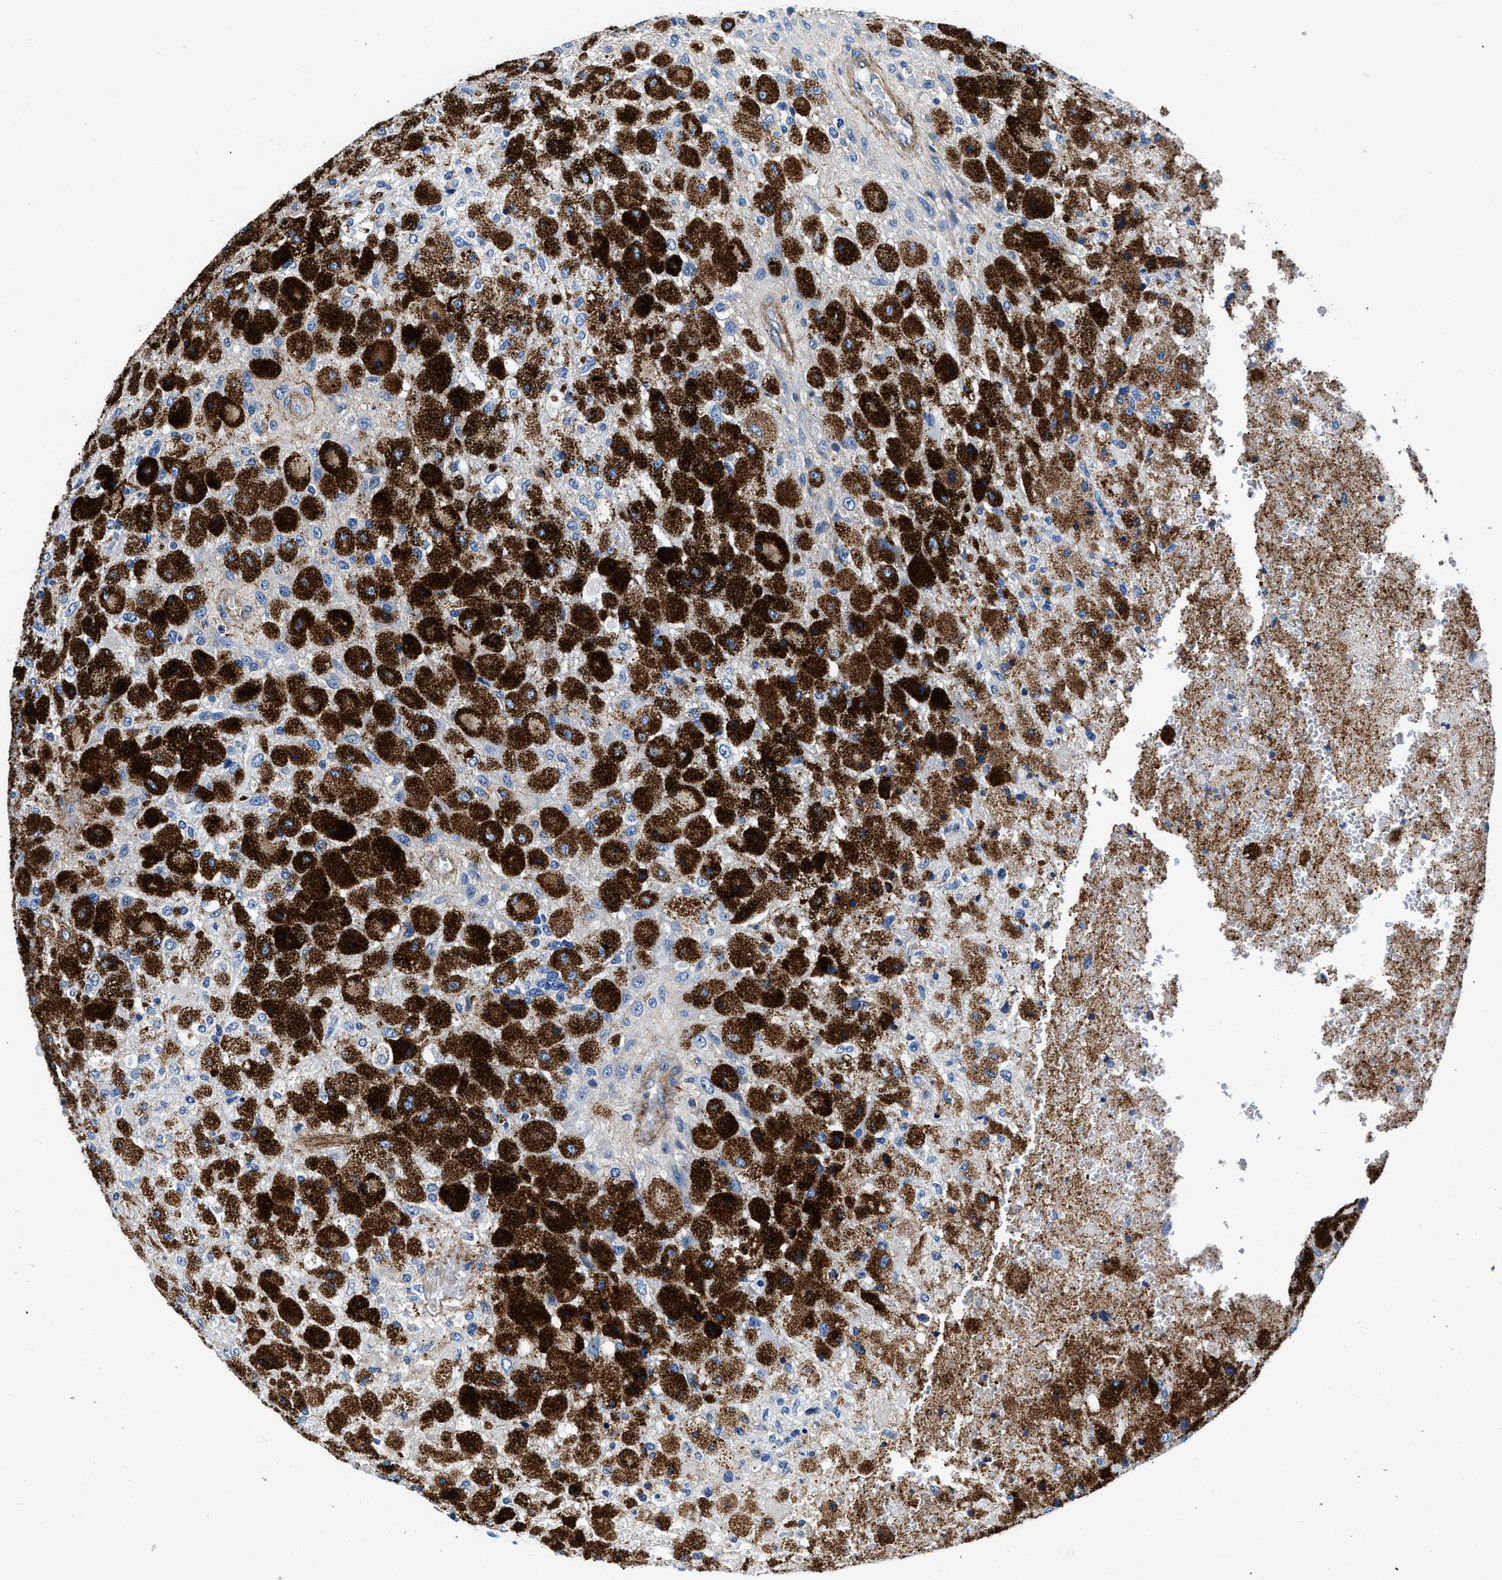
{"staining": {"intensity": "strong", "quantity": "25%-75%", "location": "cytoplasmic/membranous"}, "tissue": "glioma", "cell_type": "Tumor cells", "image_type": "cancer", "snomed": [{"axis": "morphology", "description": "Normal tissue, NOS"}, {"axis": "morphology", "description": "Glioma, malignant, High grade"}, {"axis": "topography", "description": "Cerebral cortex"}], "caption": "The immunohistochemical stain highlights strong cytoplasmic/membranous staining in tumor cells of malignant glioma (high-grade) tissue. The staining was performed using DAB (3,3'-diaminobenzidine), with brown indicating positive protein expression. Nuclei are stained blue with hematoxylin.", "gene": "DAG1", "patient": {"sex": "male", "age": 77}}